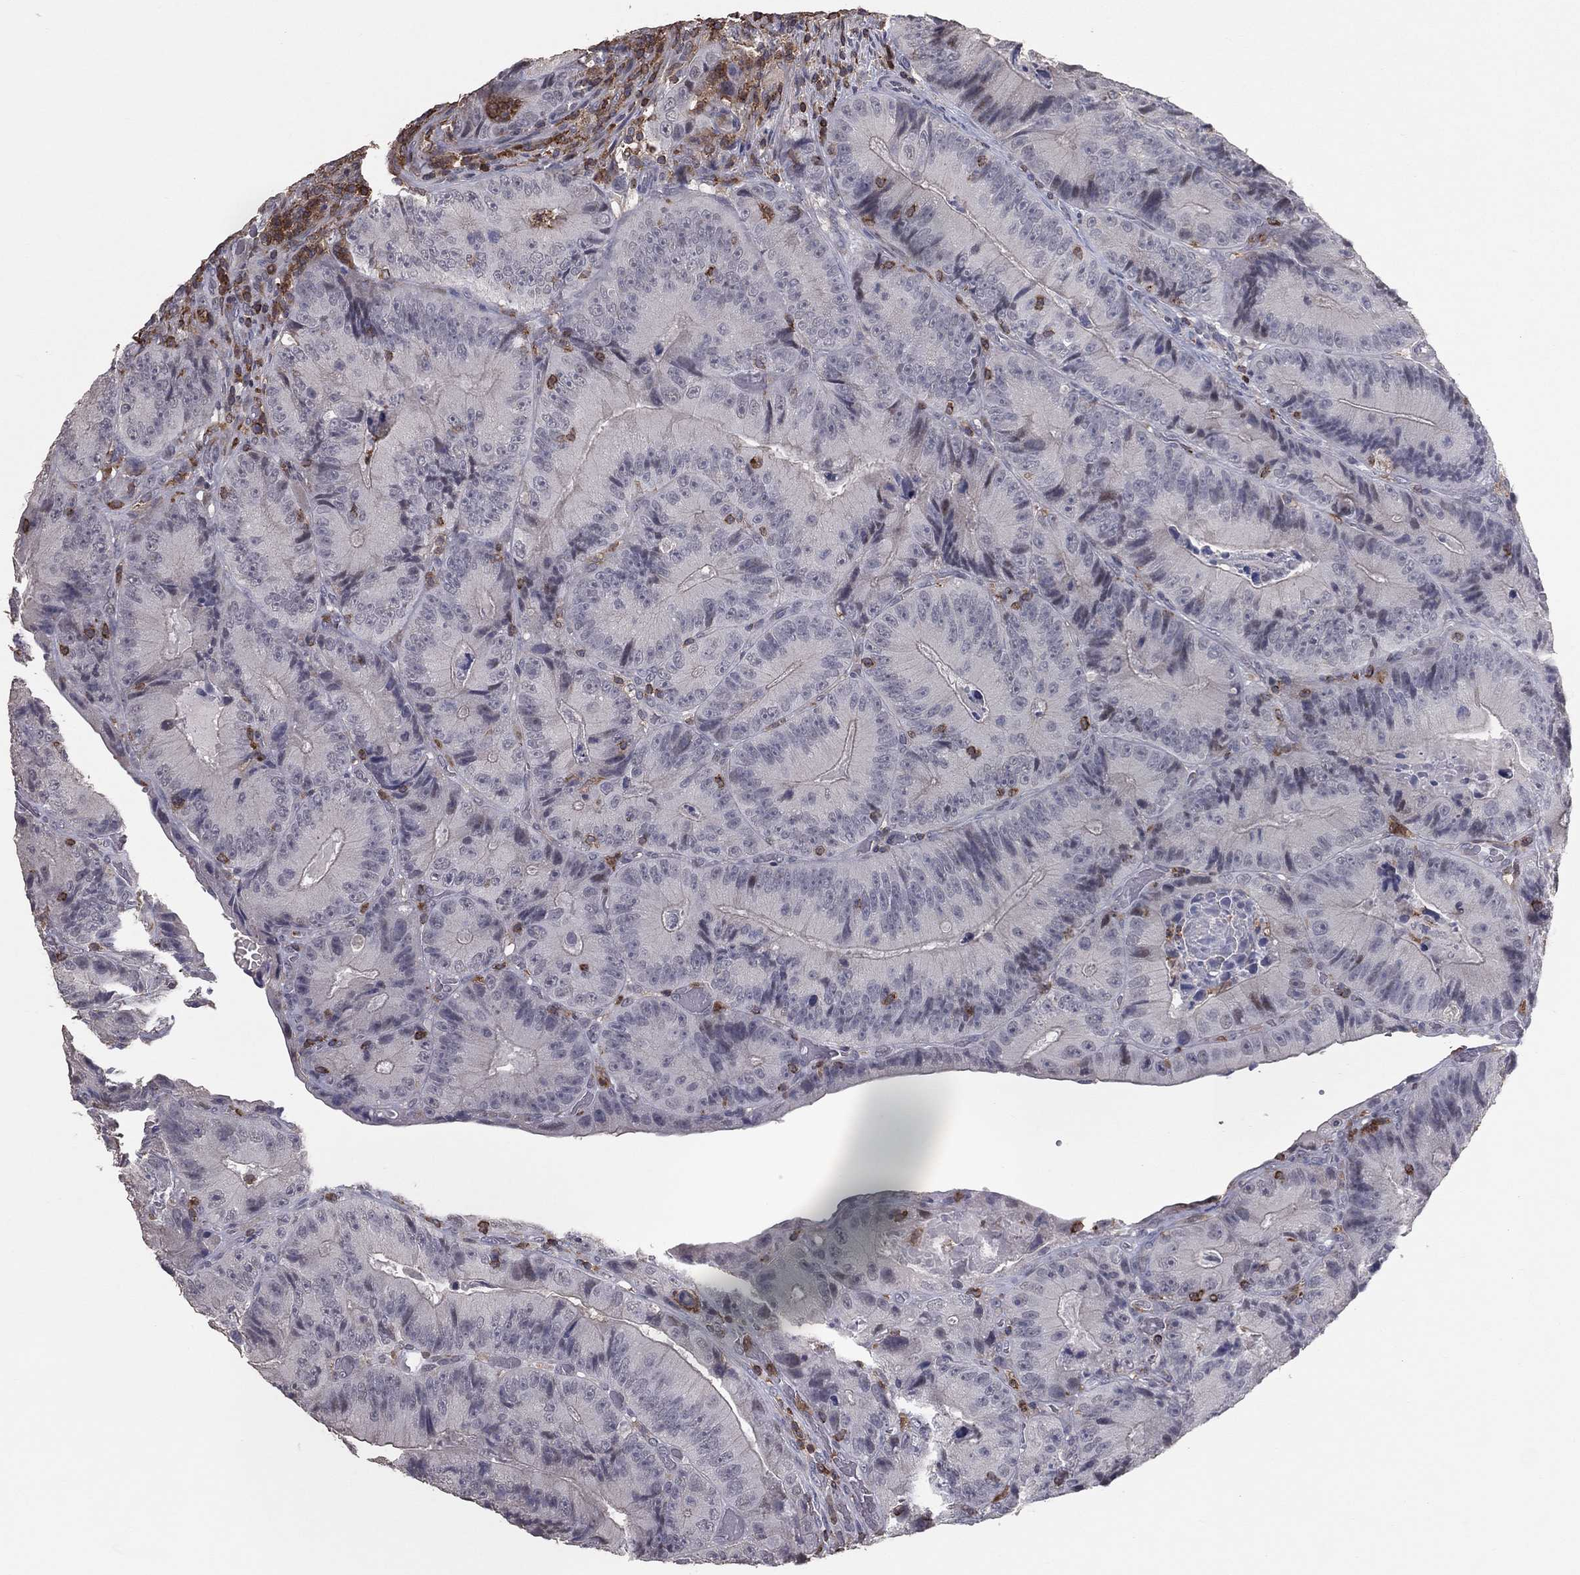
{"staining": {"intensity": "negative", "quantity": "none", "location": "none"}, "tissue": "colorectal cancer", "cell_type": "Tumor cells", "image_type": "cancer", "snomed": [{"axis": "morphology", "description": "Adenocarcinoma, NOS"}, {"axis": "topography", "description": "Colon"}], "caption": "This image is of colorectal cancer stained with immunohistochemistry to label a protein in brown with the nuclei are counter-stained blue. There is no staining in tumor cells. The staining is performed using DAB (3,3'-diaminobenzidine) brown chromogen with nuclei counter-stained in using hematoxylin.", "gene": "PSTPIP1", "patient": {"sex": "female", "age": 86}}